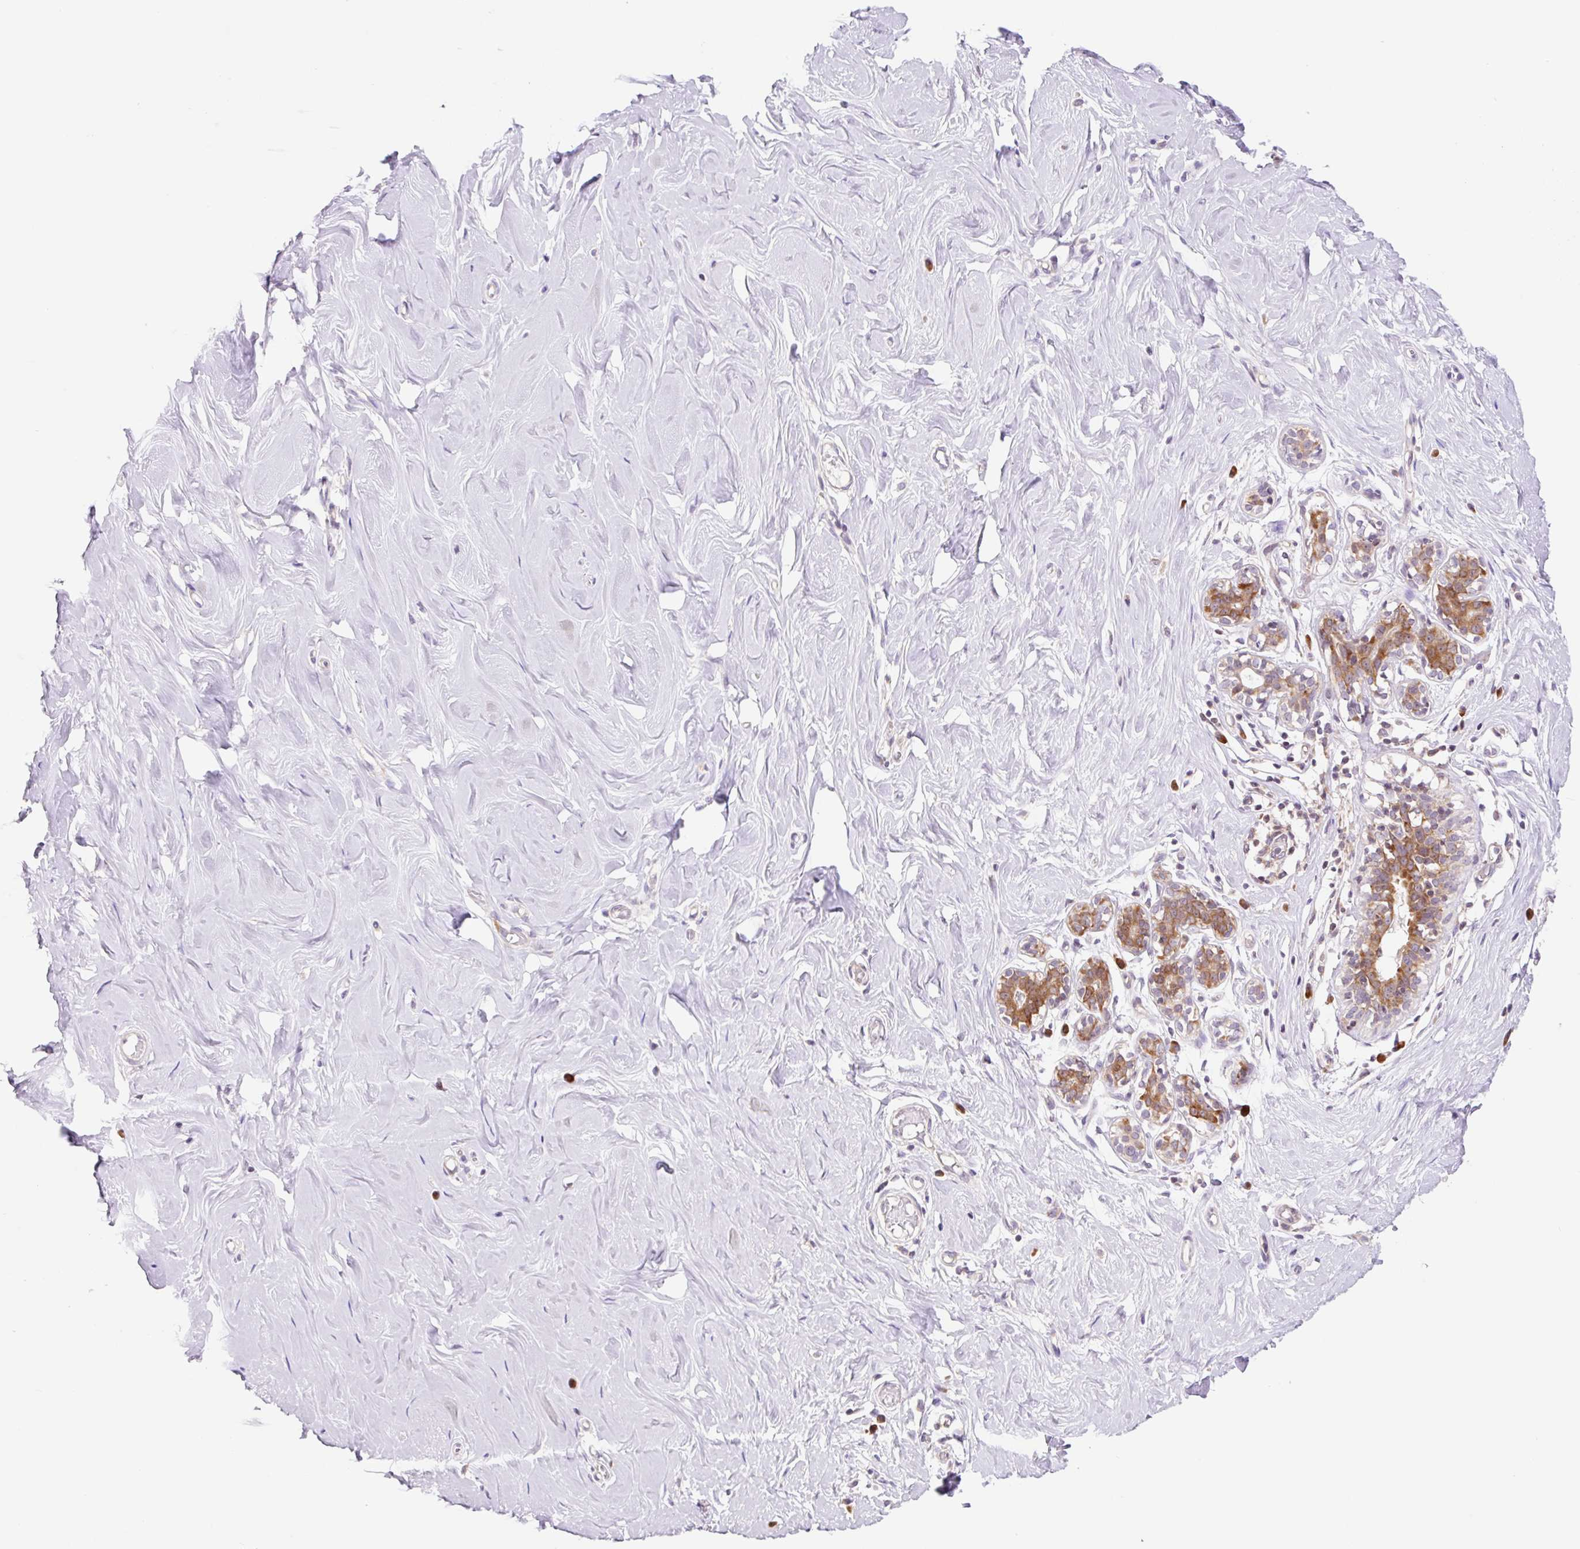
{"staining": {"intensity": "negative", "quantity": "none", "location": "none"}, "tissue": "breast", "cell_type": "Adipocytes", "image_type": "normal", "snomed": [{"axis": "morphology", "description": "Normal tissue, NOS"}, {"axis": "topography", "description": "Breast"}], "caption": "This is a photomicrograph of immunohistochemistry (IHC) staining of benign breast, which shows no positivity in adipocytes.", "gene": "RPL41", "patient": {"sex": "female", "age": 27}}